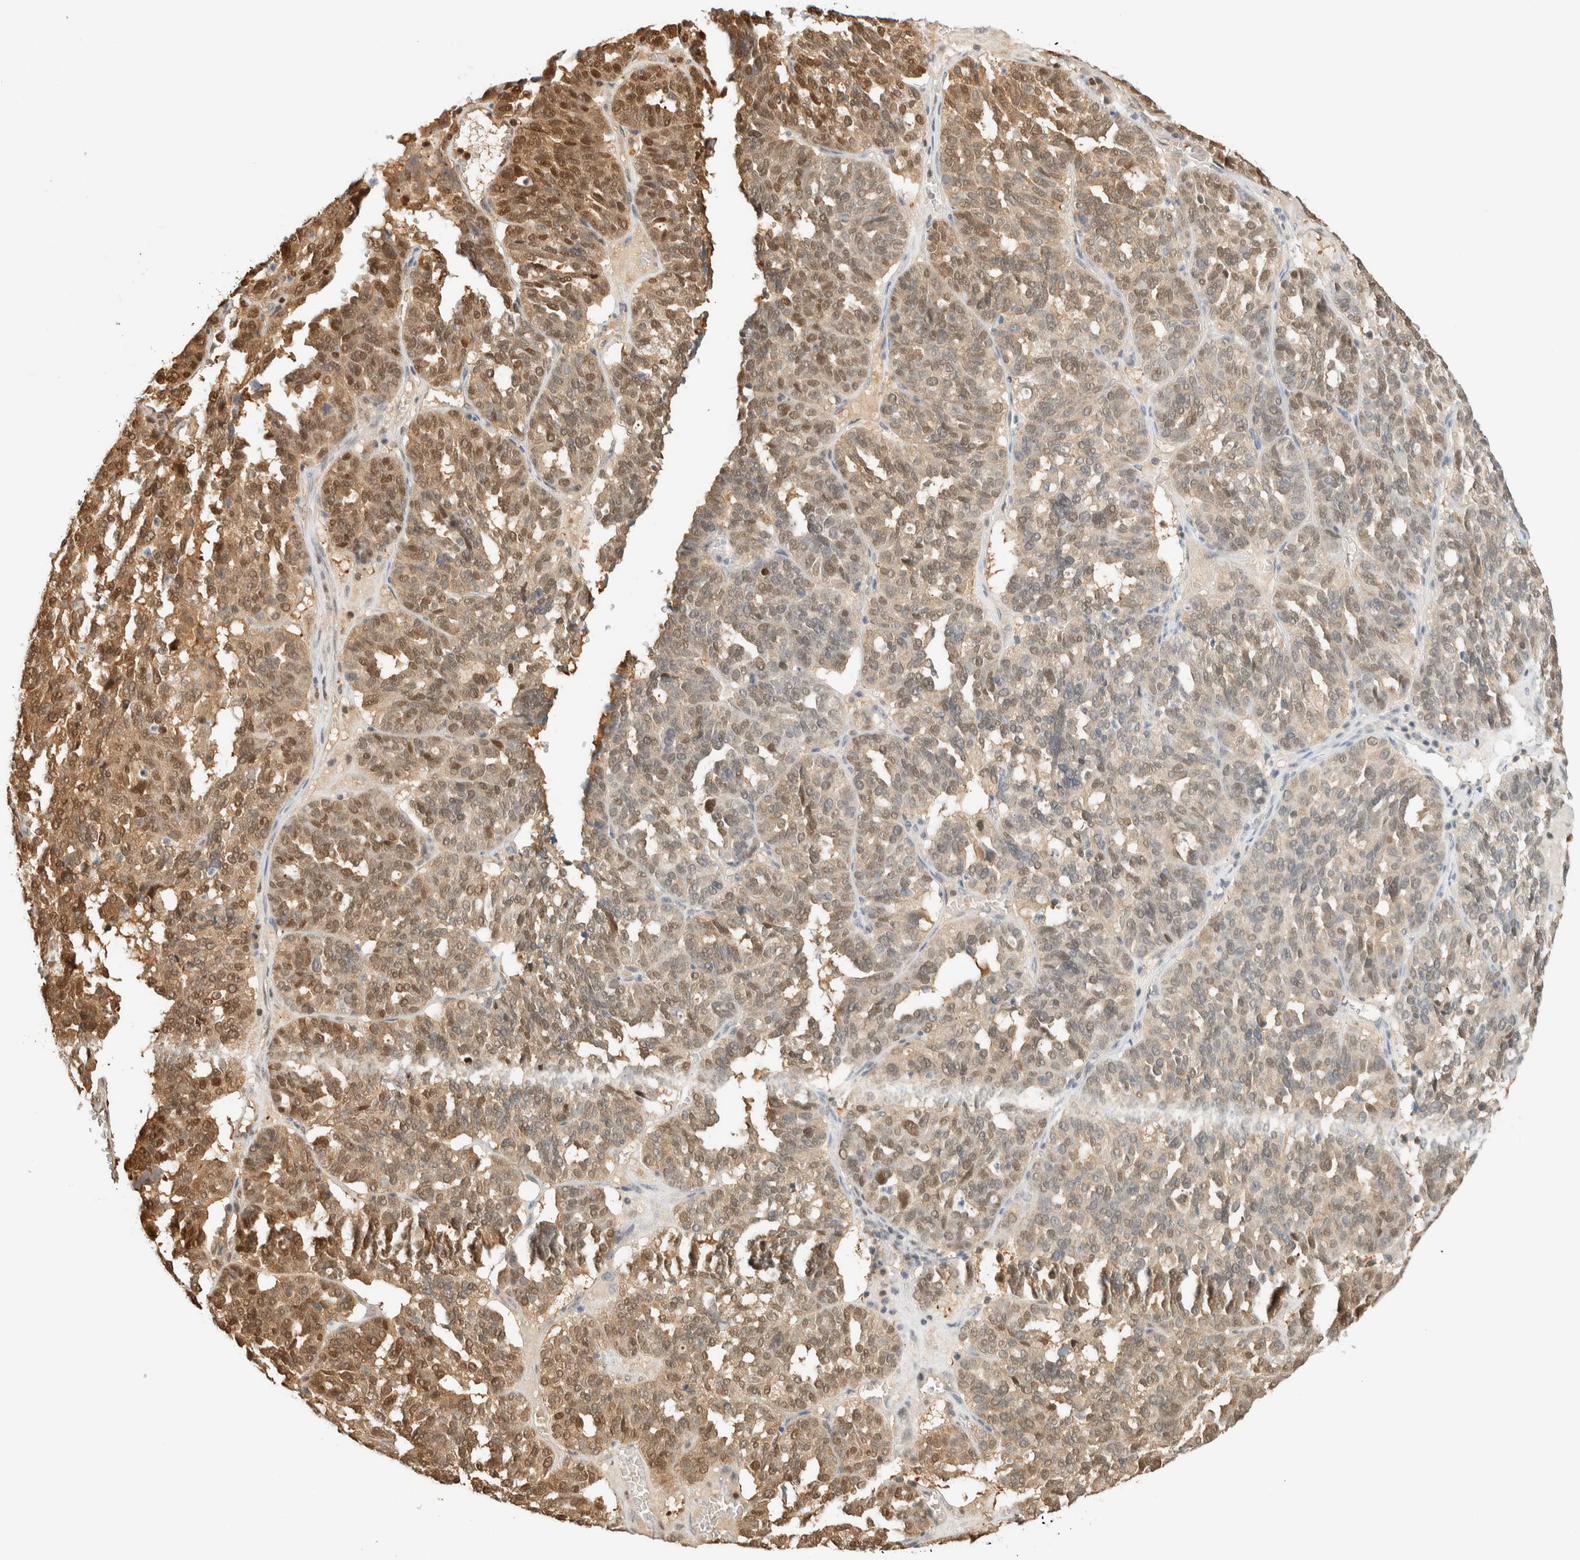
{"staining": {"intensity": "moderate", "quantity": ">75%", "location": "cytoplasmic/membranous,nuclear"}, "tissue": "ovarian cancer", "cell_type": "Tumor cells", "image_type": "cancer", "snomed": [{"axis": "morphology", "description": "Cystadenocarcinoma, serous, NOS"}, {"axis": "topography", "description": "Ovary"}], "caption": "Immunohistochemistry (DAB) staining of human ovarian cancer (serous cystadenocarcinoma) demonstrates moderate cytoplasmic/membranous and nuclear protein expression in approximately >75% of tumor cells. (DAB IHC, brown staining for protein, blue staining for nuclei).", "gene": "ZBTB37", "patient": {"sex": "female", "age": 59}}